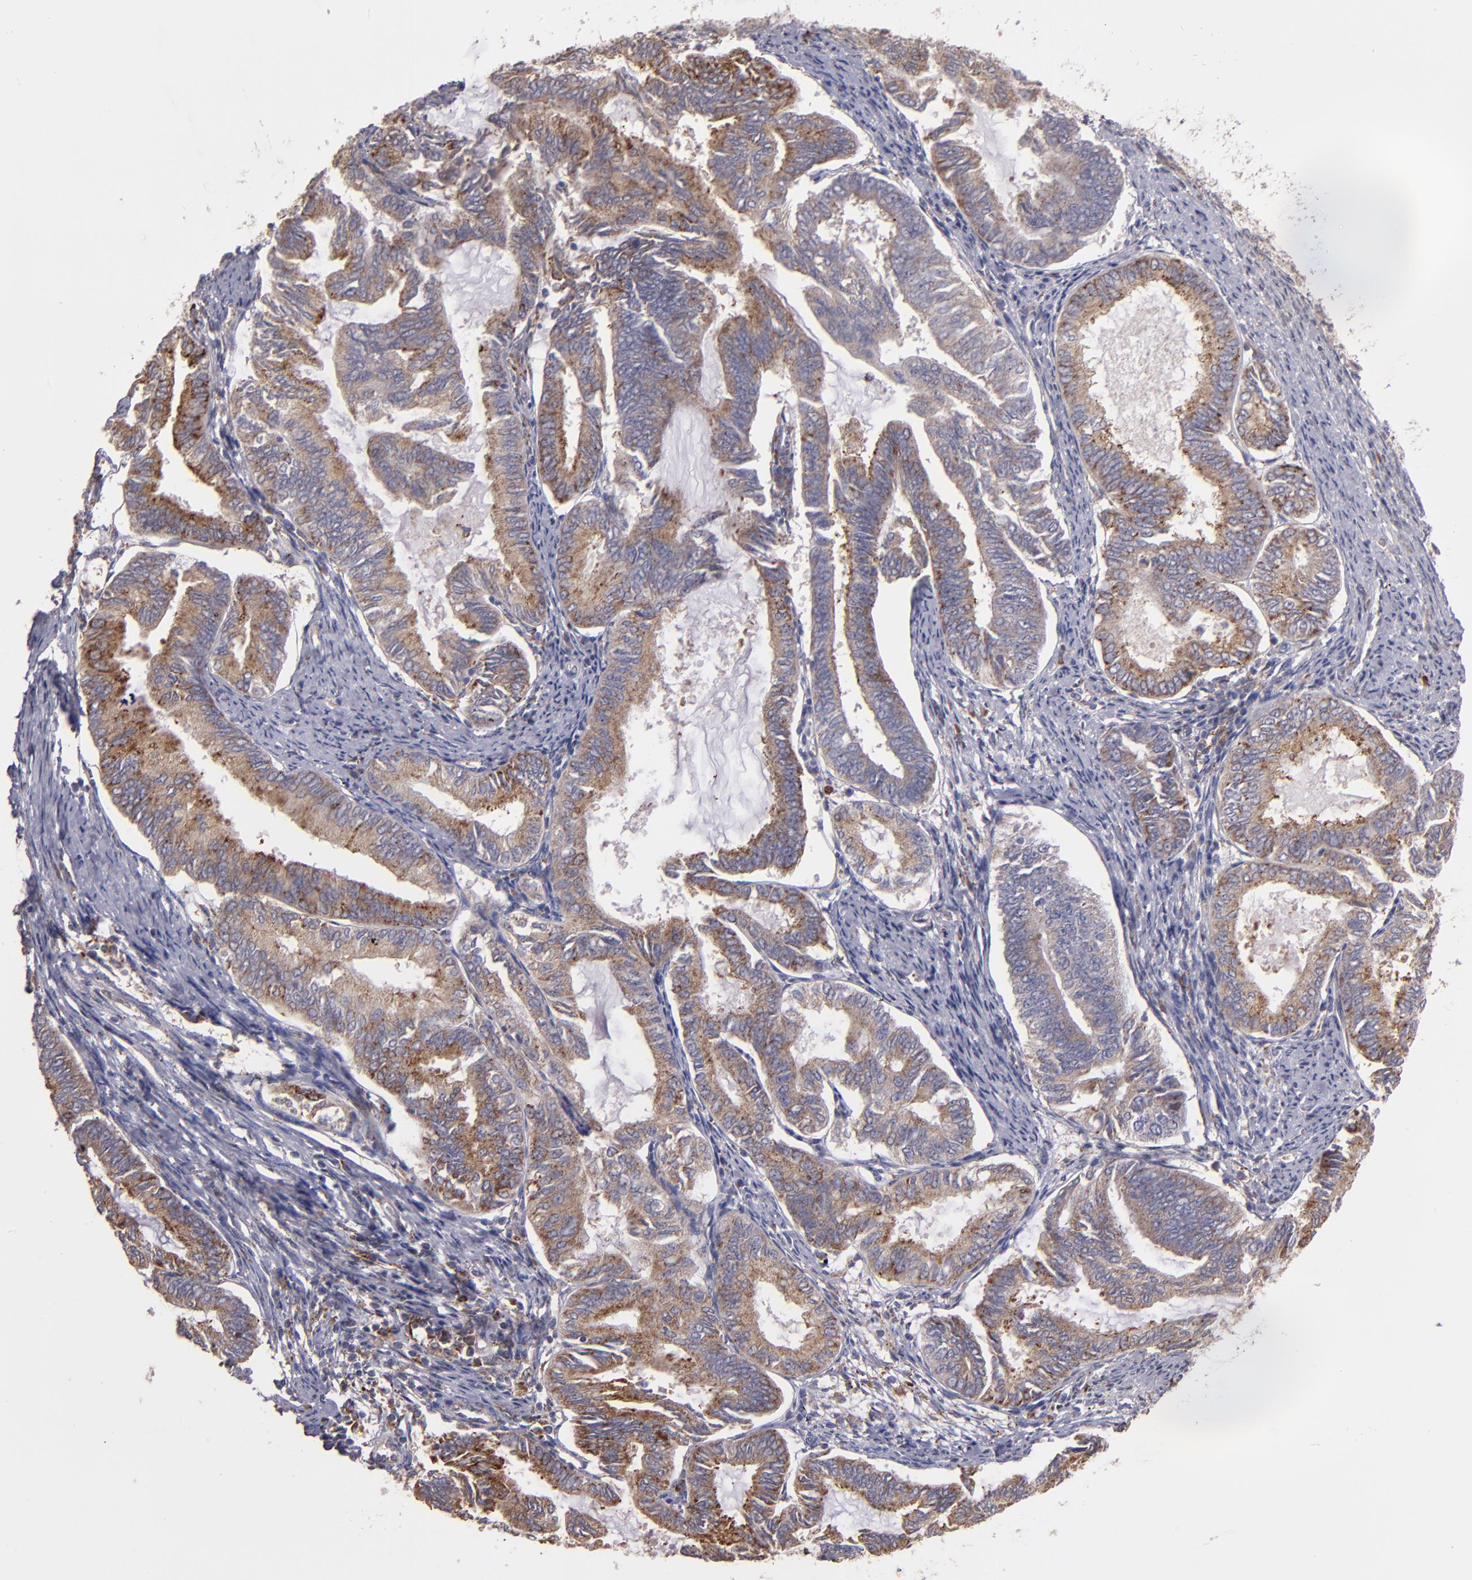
{"staining": {"intensity": "moderate", "quantity": ">75%", "location": "cytoplasmic/membranous"}, "tissue": "endometrial cancer", "cell_type": "Tumor cells", "image_type": "cancer", "snomed": [{"axis": "morphology", "description": "Adenocarcinoma, NOS"}, {"axis": "topography", "description": "Endometrium"}], "caption": "The histopathology image exhibits a brown stain indicating the presence of a protein in the cytoplasmic/membranous of tumor cells in adenocarcinoma (endometrial). (IHC, brightfield microscopy, high magnification).", "gene": "IFIH1", "patient": {"sex": "female", "age": 86}}